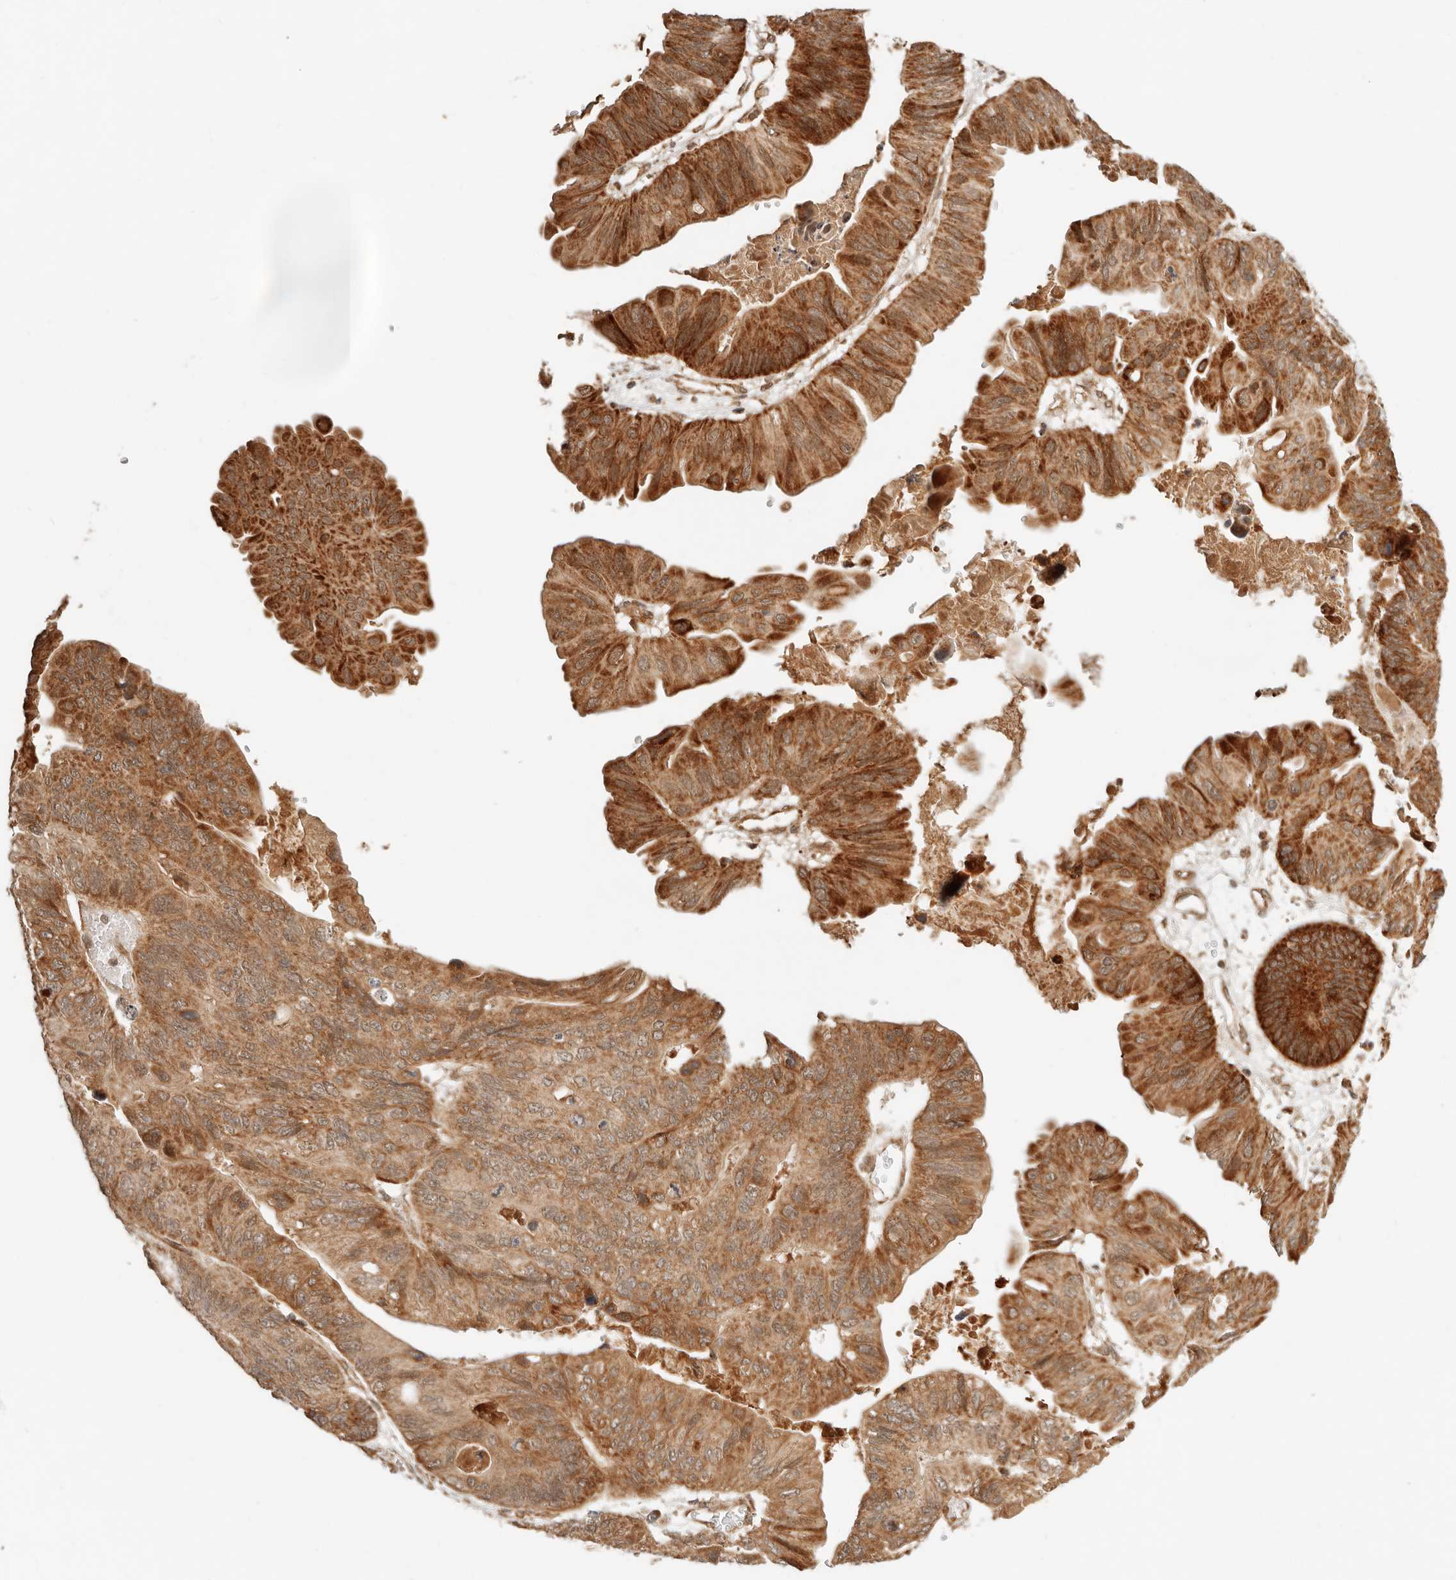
{"staining": {"intensity": "strong", "quantity": "25%-75%", "location": "cytoplasmic/membranous"}, "tissue": "ovarian cancer", "cell_type": "Tumor cells", "image_type": "cancer", "snomed": [{"axis": "morphology", "description": "Cystadenocarcinoma, mucinous, NOS"}, {"axis": "topography", "description": "Ovary"}], "caption": "DAB immunohistochemical staining of ovarian cancer exhibits strong cytoplasmic/membranous protein positivity in about 25%-75% of tumor cells.", "gene": "BAALC", "patient": {"sex": "female", "age": 61}}